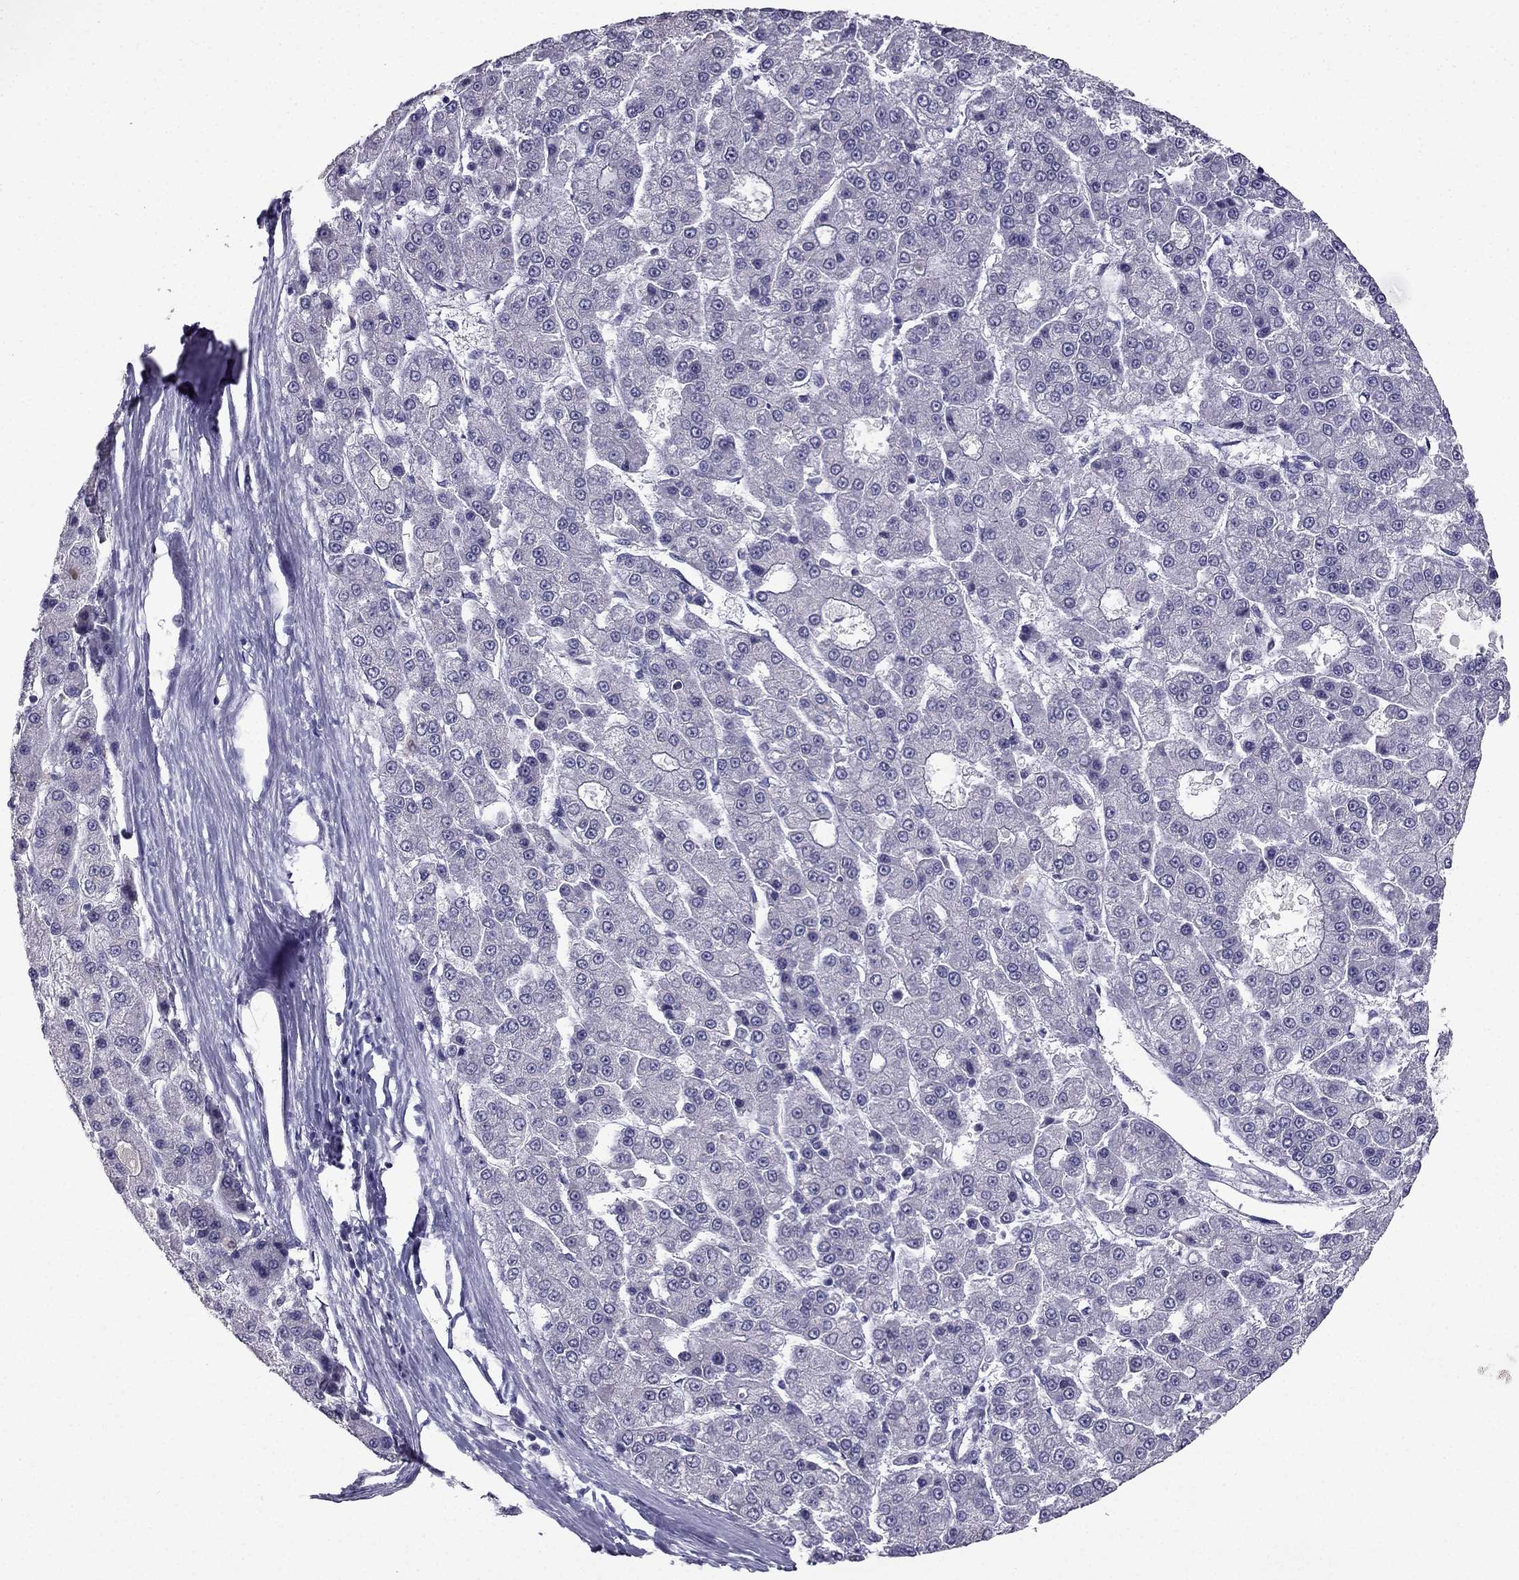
{"staining": {"intensity": "negative", "quantity": "none", "location": "none"}, "tissue": "liver cancer", "cell_type": "Tumor cells", "image_type": "cancer", "snomed": [{"axis": "morphology", "description": "Carcinoma, Hepatocellular, NOS"}, {"axis": "topography", "description": "Liver"}], "caption": "Protein analysis of liver cancer exhibits no significant expression in tumor cells.", "gene": "SCG5", "patient": {"sex": "male", "age": 70}}